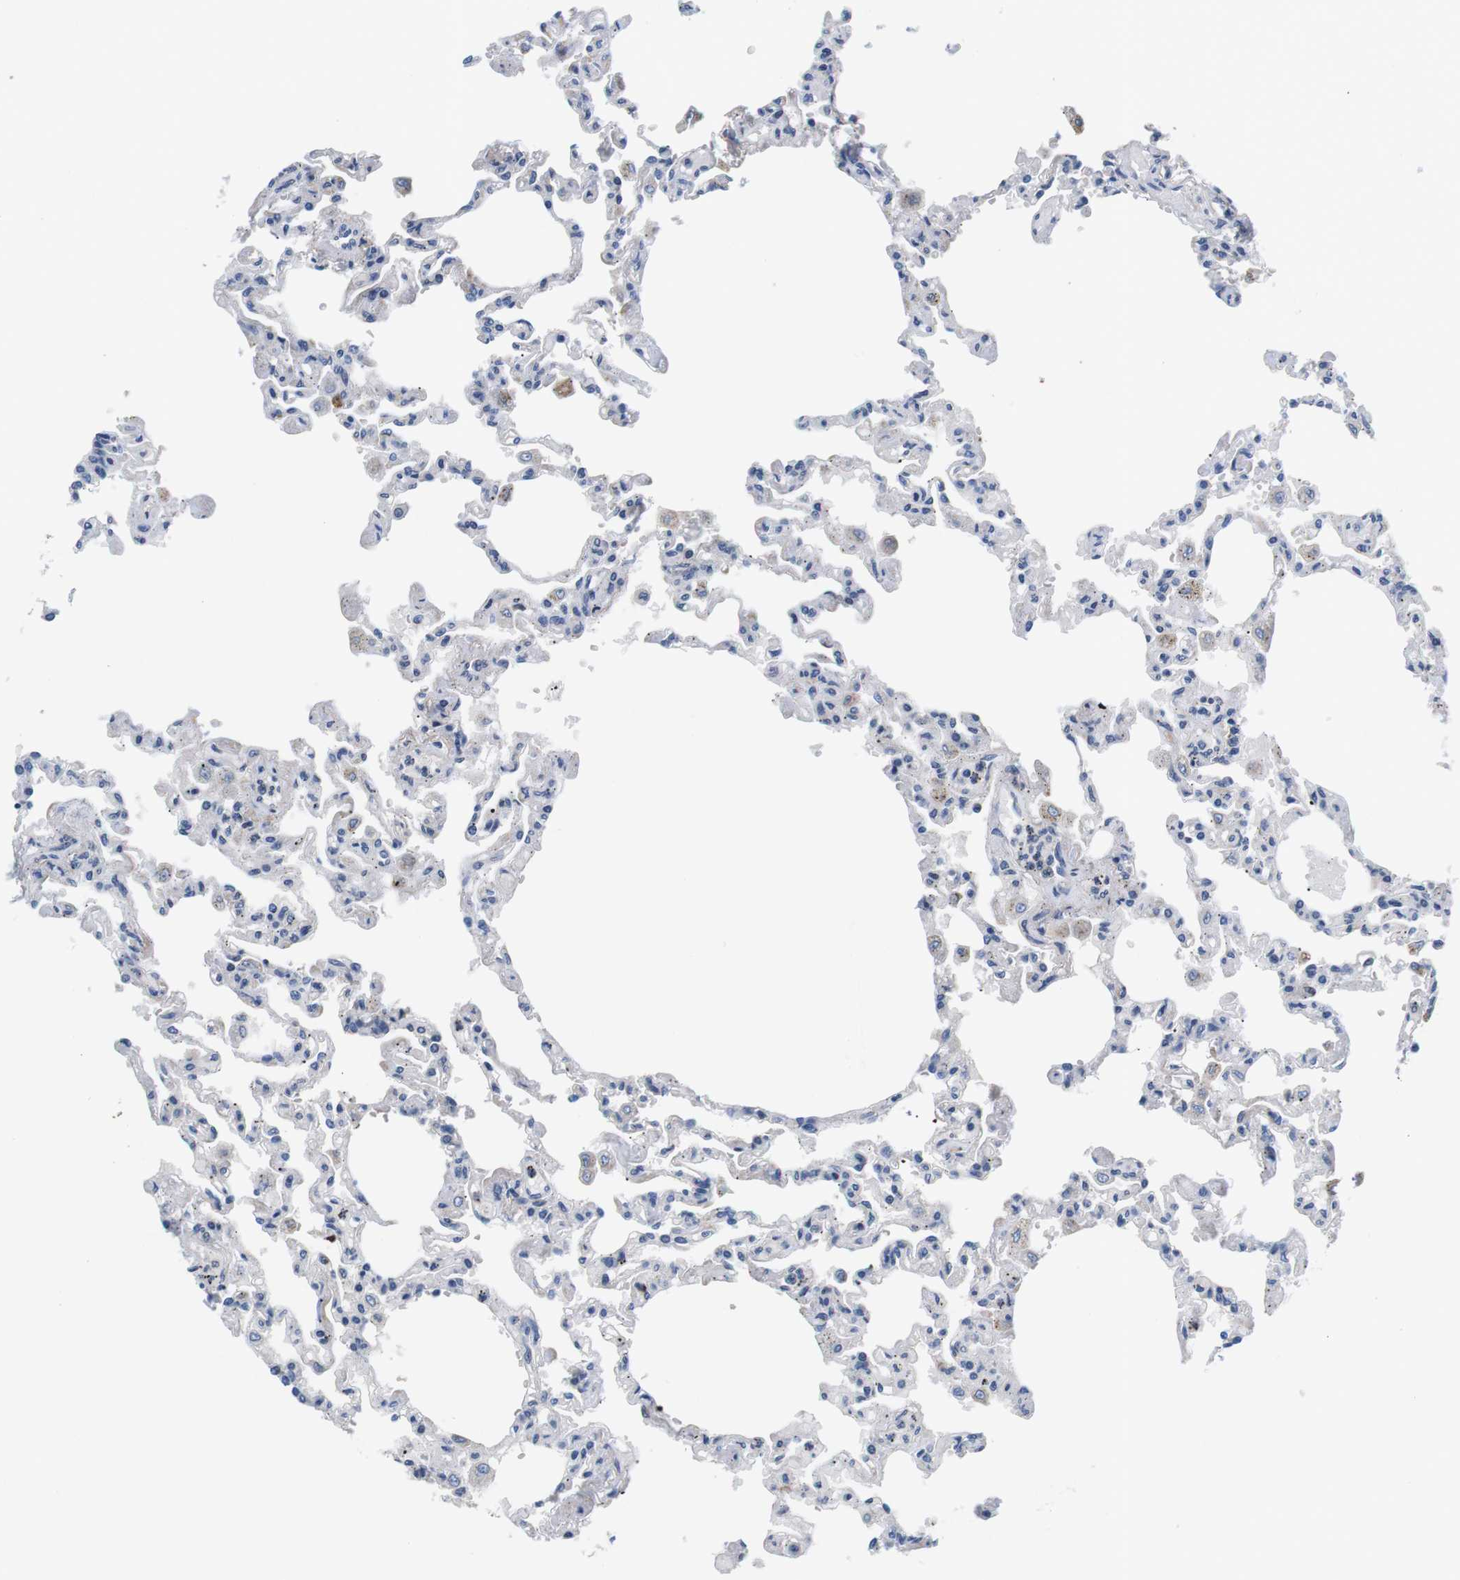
{"staining": {"intensity": "weak", "quantity": "<25%", "location": "cytoplasmic/membranous"}, "tissue": "lung", "cell_type": "Alveolar cells", "image_type": "normal", "snomed": [{"axis": "morphology", "description": "Normal tissue, NOS"}, {"axis": "topography", "description": "Lung"}], "caption": "An immunohistochemistry histopathology image of benign lung is shown. There is no staining in alveolar cells of lung.", "gene": "SLC30A1", "patient": {"sex": "male", "age": 21}}